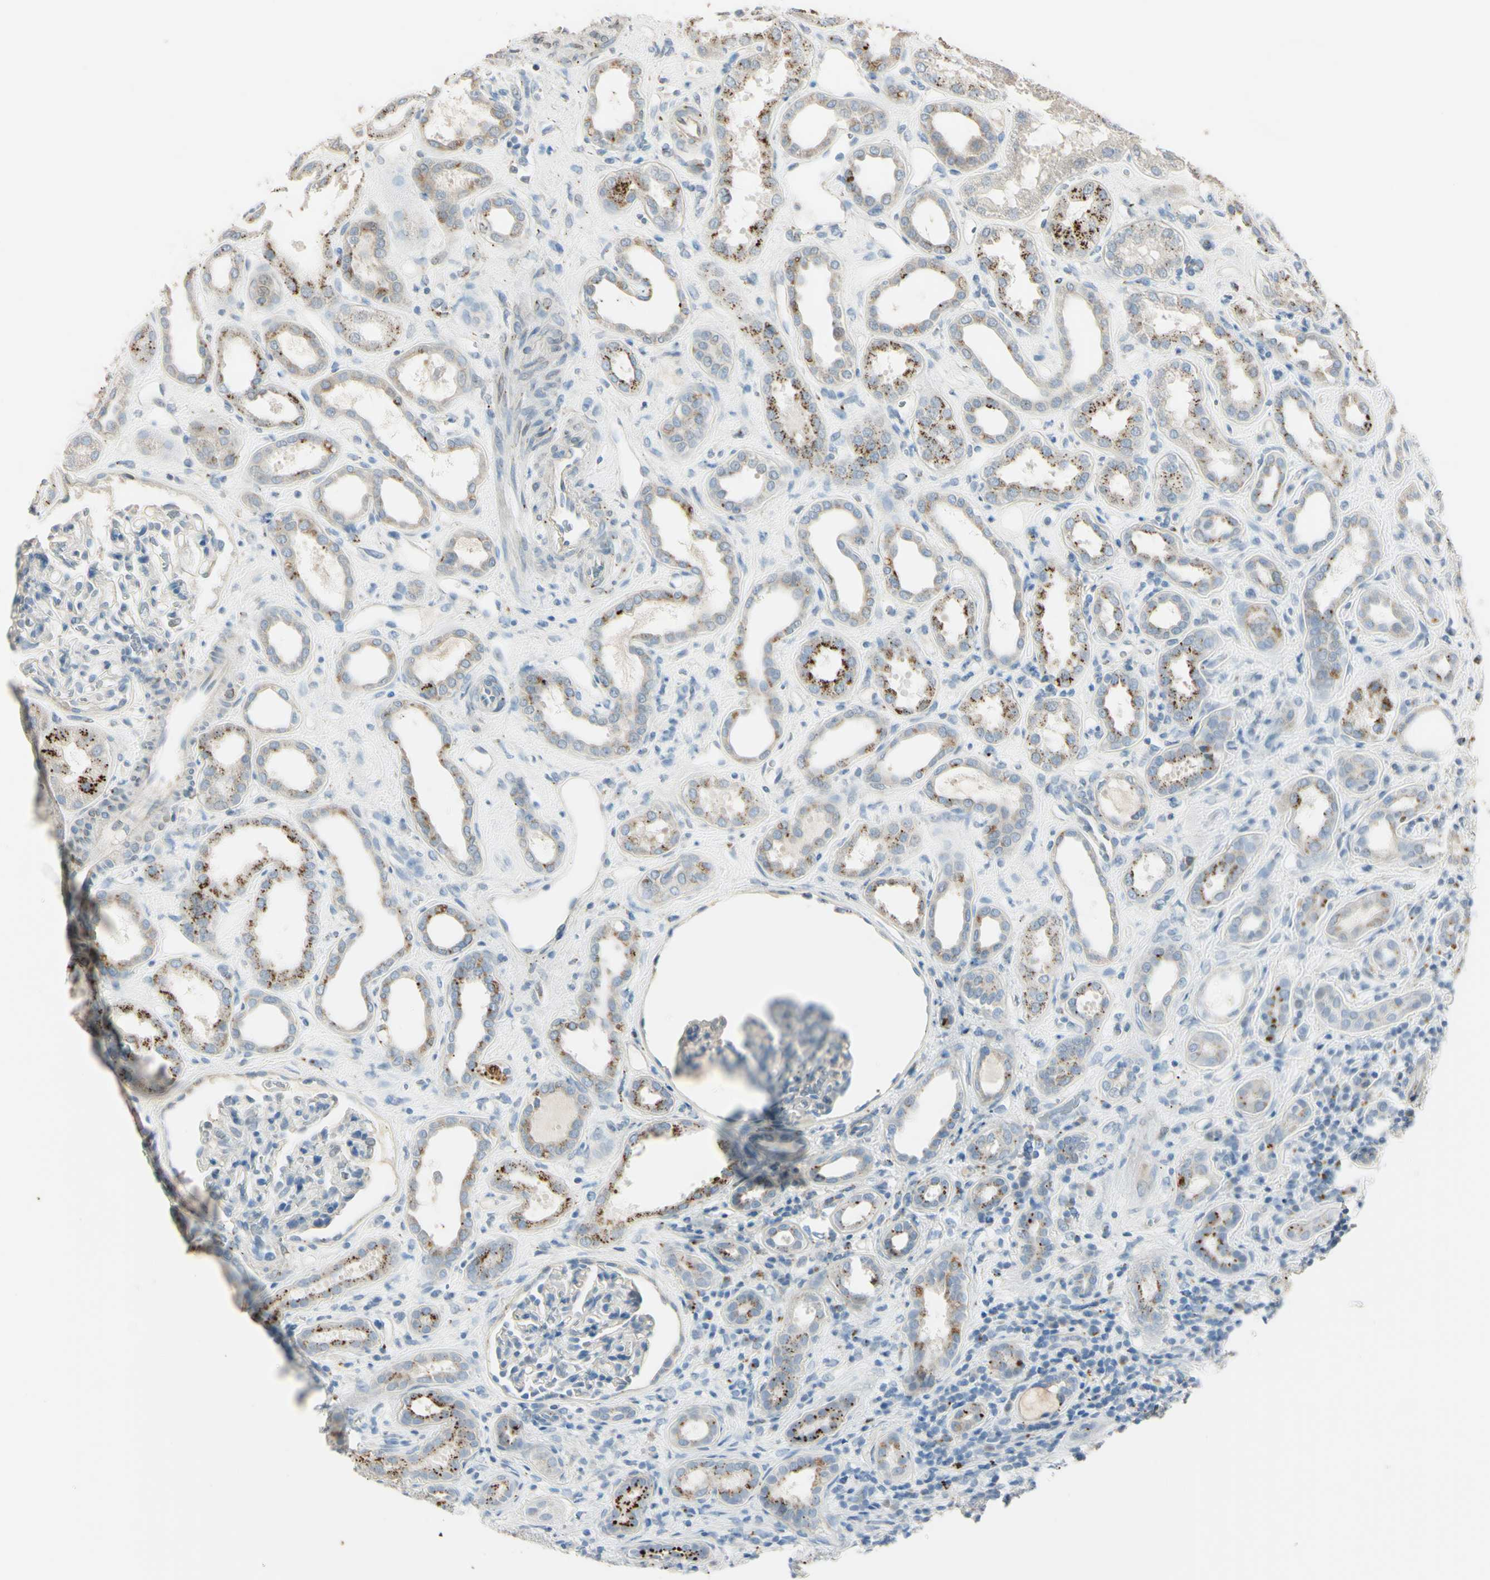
{"staining": {"intensity": "negative", "quantity": "none", "location": "none"}, "tissue": "kidney", "cell_type": "Cells in glomeruli", "image_type": "normal", "snomed": [{"axis": "morphology", "description": "Normal tissue, NOS"}, {"axis": "topography", "description": "Kidney"}], "caption": "Immunohistochemical staining of benign kidney displays no significant expression in cells in glomeruli.", "gene": "ANGPTL1", "patient": {"sex": "male", "age": 59}}